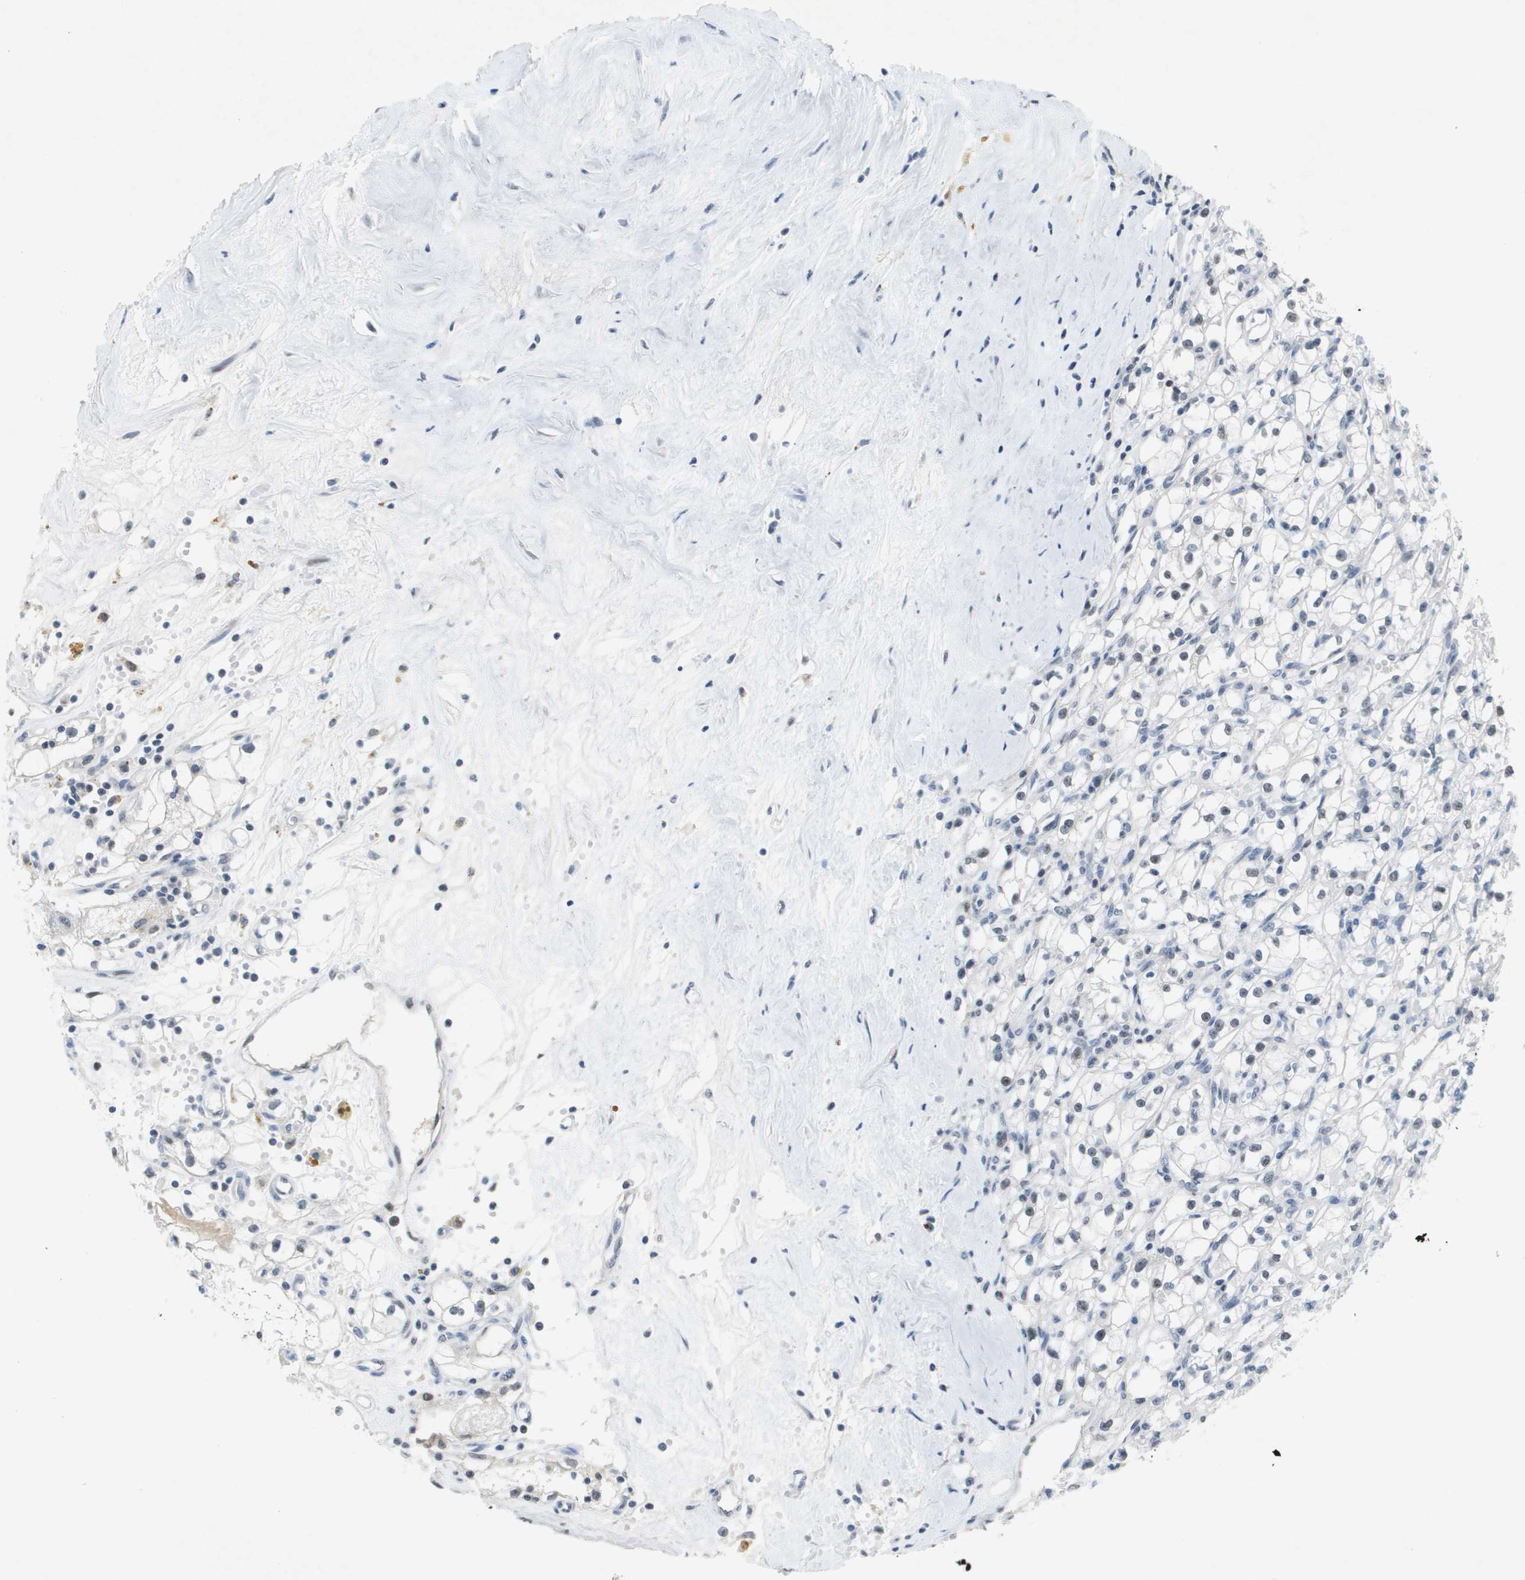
{"staining": {"intensity": "weak", "quantity": "<25%", "location": "nuclear"}, "tissue": "renal cancer", "cell_type": "Tumor cells", "image_type": "cancer", "snomed": [{"axis": "morphology", "description": "Adenocarcinoma, NOS"}, {"axis": "topography", "description": "Kidney"}], "caption": "High power microscopy image of an IHC histopathology image of renal cancer, revealing no significant positivity in tumor cells.", "gene": "TP53RK", "patient": {"sex": "male", "age": 56}}